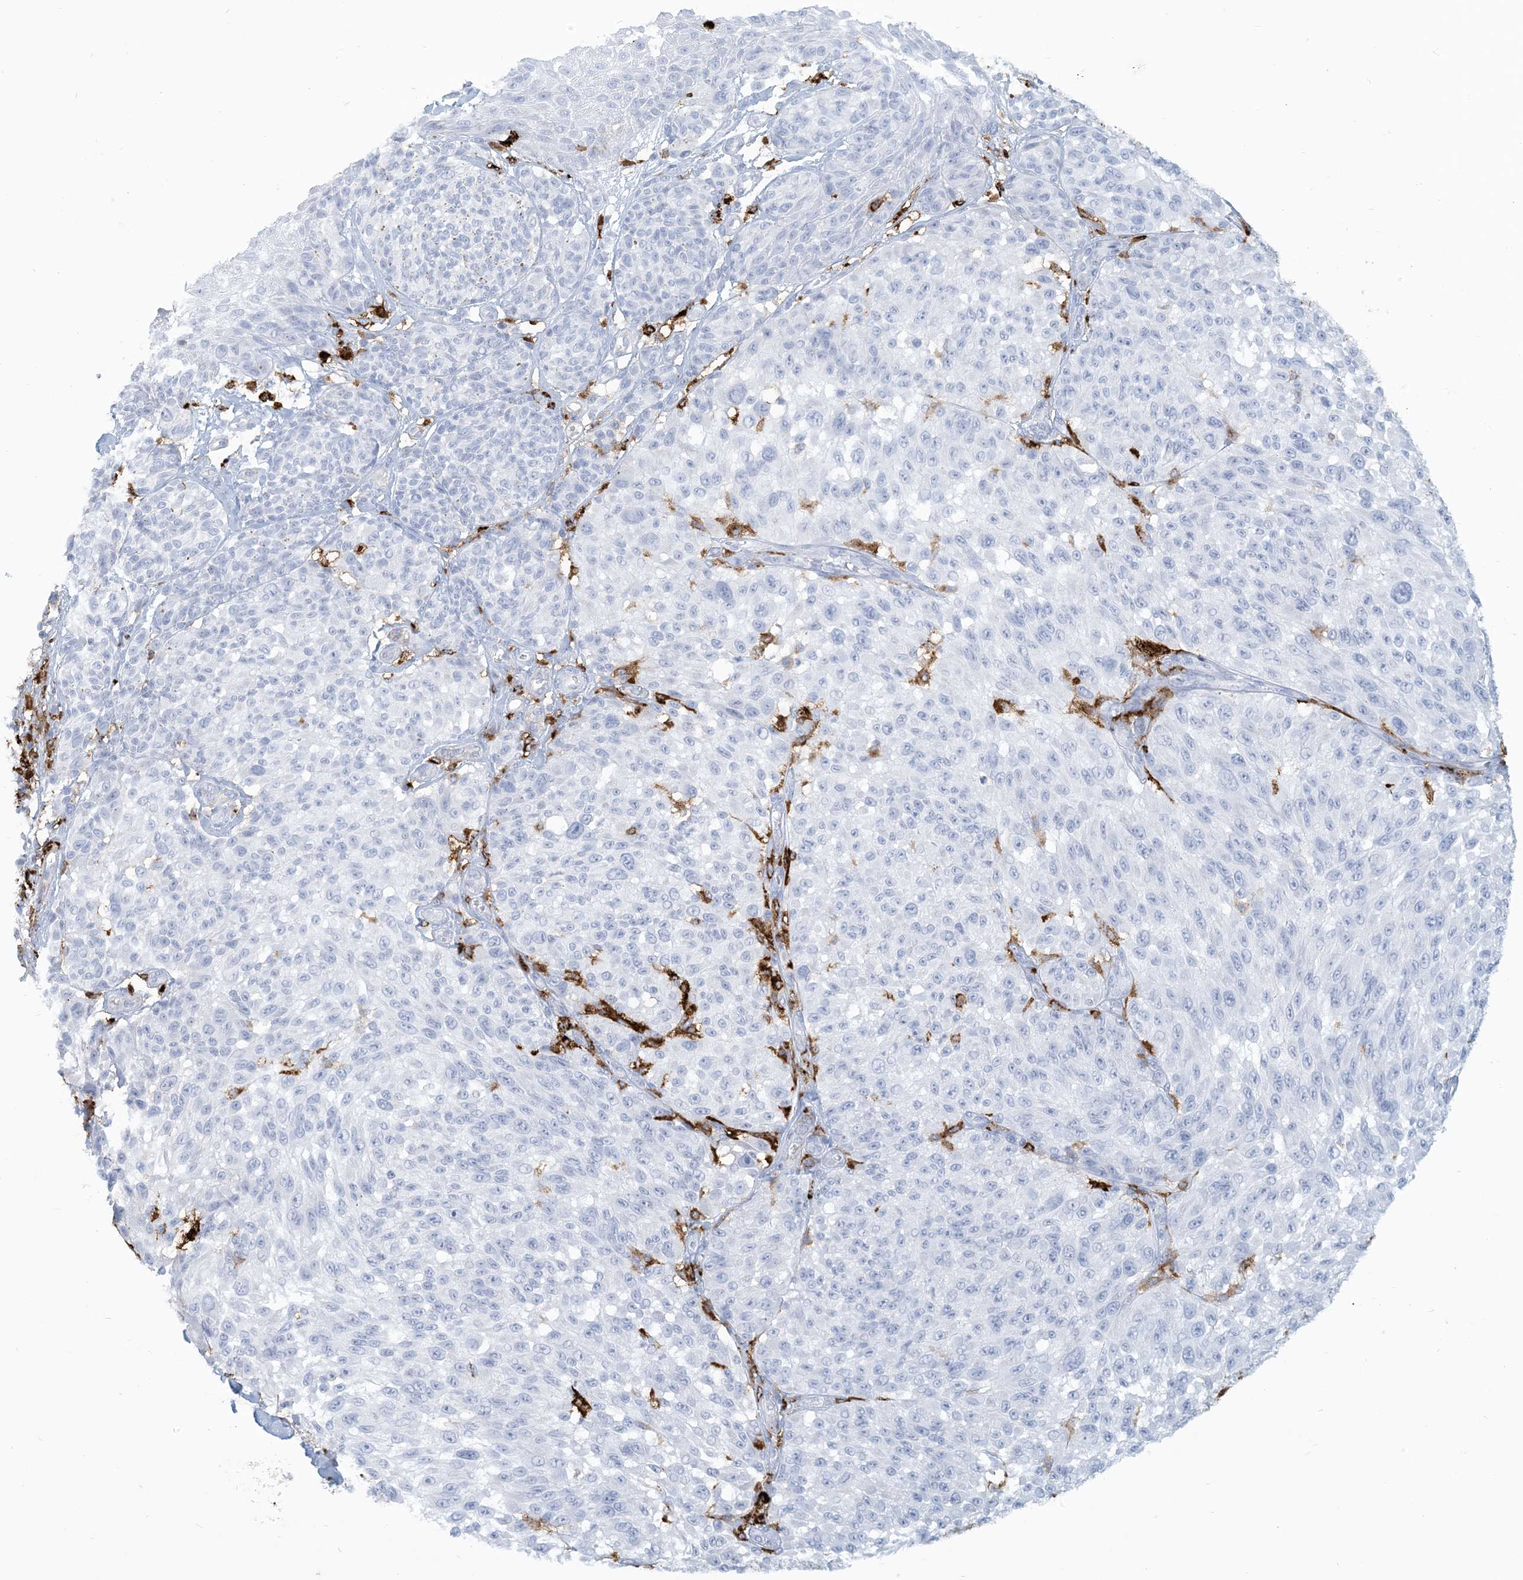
{"staining": {"intensity": "negative", "quantity": "none", "location": "none"}, "tissue": "melanoma", "cell_type": "Tumor cells", "image_type": "cancer", "snomed": [{"axis": "morphology", "description": "Malignant melanoma, NOS"}, {"axis": "topography", "description": "Skin"}], "caption": "The micrograph exhibits no significant staining in tumor cells of melanoma. The staining is performed using DAB (3,3'-diaminobenzidine) brown chromogen with nuclei counter-stained in using hematoxylin.", "gene": "HLA-DRB1", "patient": {"sex": "male", "age": 83}}